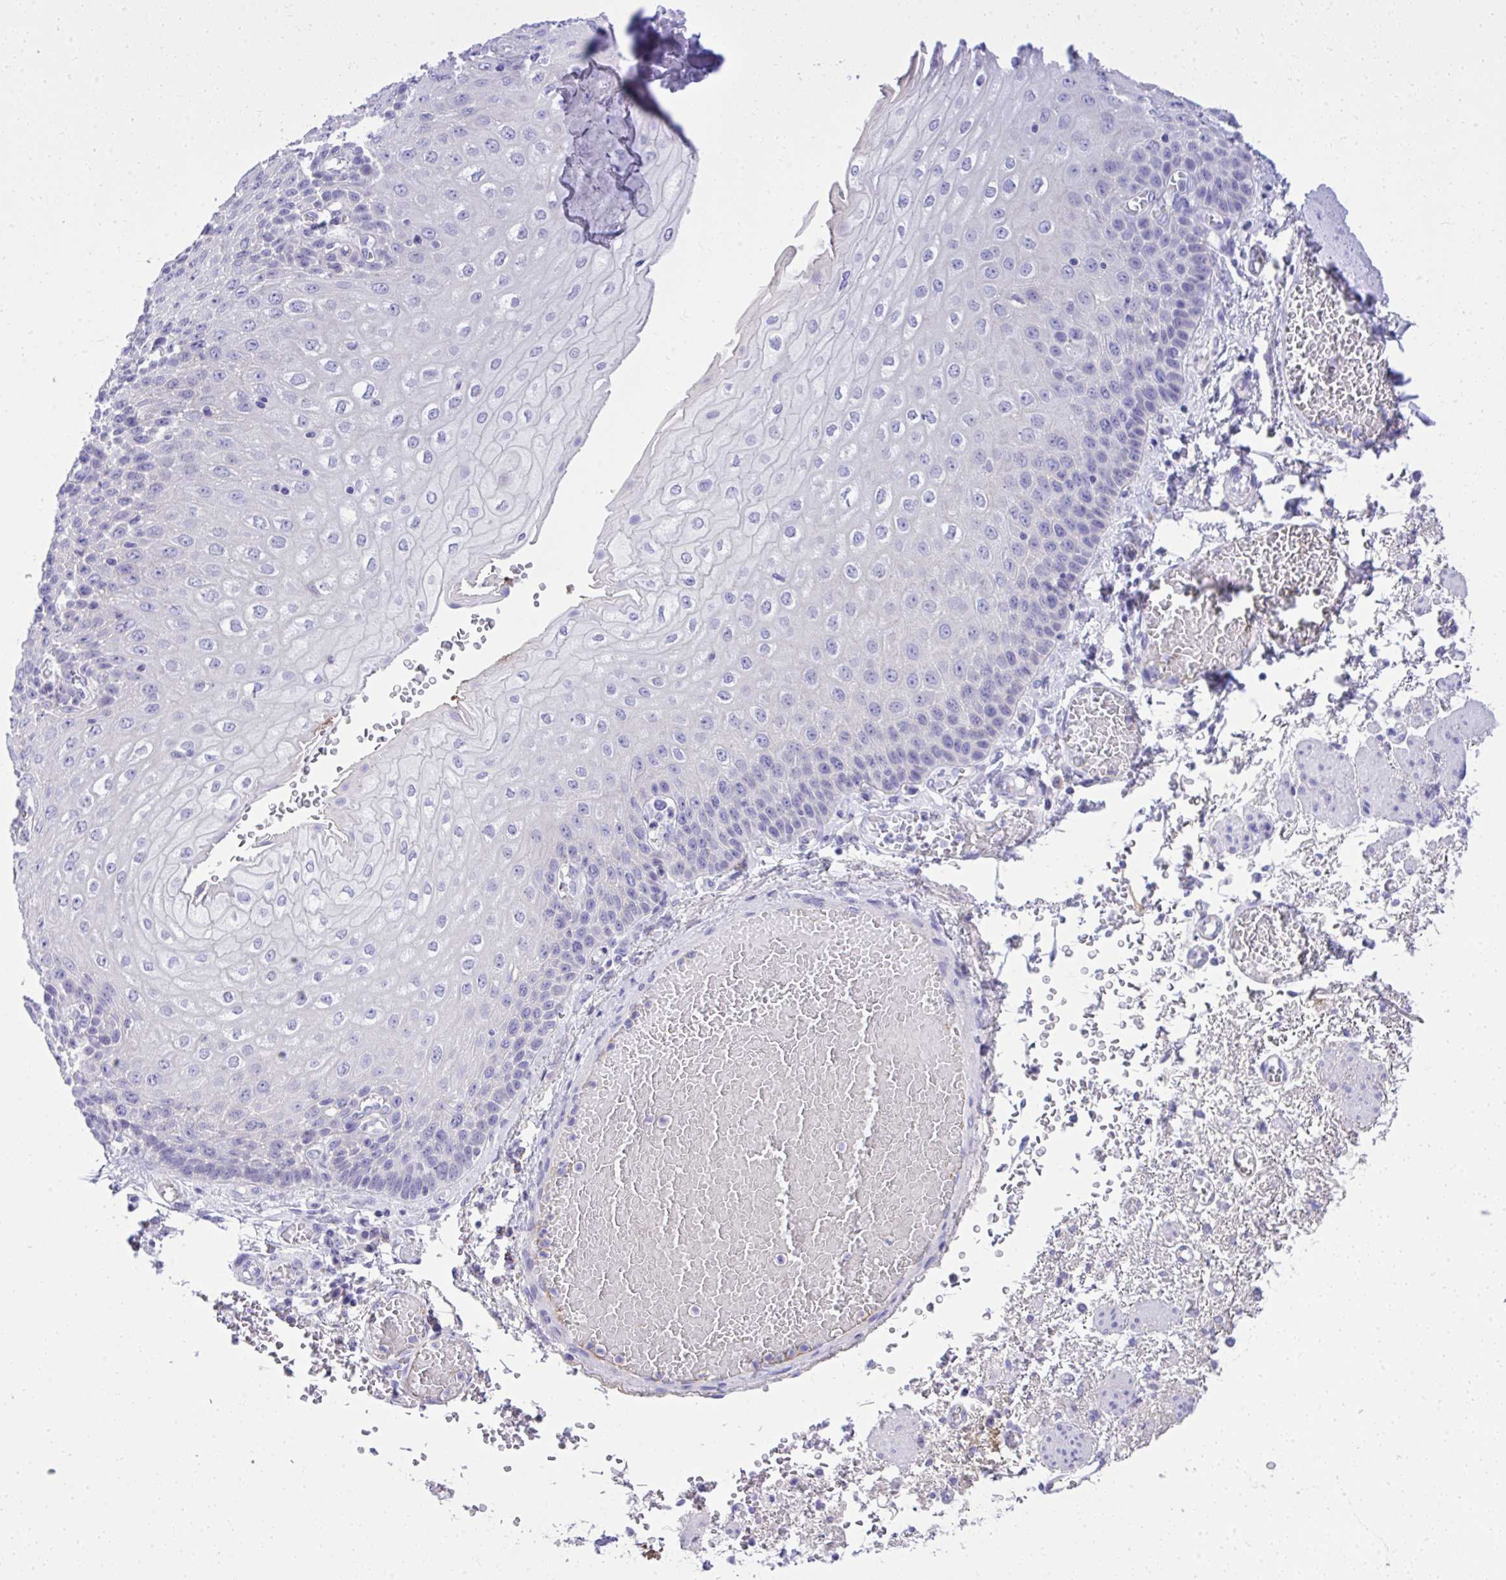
{"staining": {"intensity": "negative", "quantity": "none", "location": "none"}, "tissue": "esophagus", "cell_type": "Squamous epithelial cells", "image_type": "normal", "snomed": [{"axis": "morphology", "description": "Normal tissue, NOS"}, {"axis": "morphology", "description": "Adenocarcinoma, NOS"}, {"axis": "topography", "description": "Esophagus"}], "caption": "IHC photomicrograph of normal esophagus: esophagus stained with DAB (3,3'-diaminobenzidine) demonstrates no significant protein positivity in squamous epithelial cells. (Brightfield microscopy of DAB immunohistochemistry at high magnification).", "gene": "ST6GALNAC3", "patient": {"sex": "male", "age": 81}}